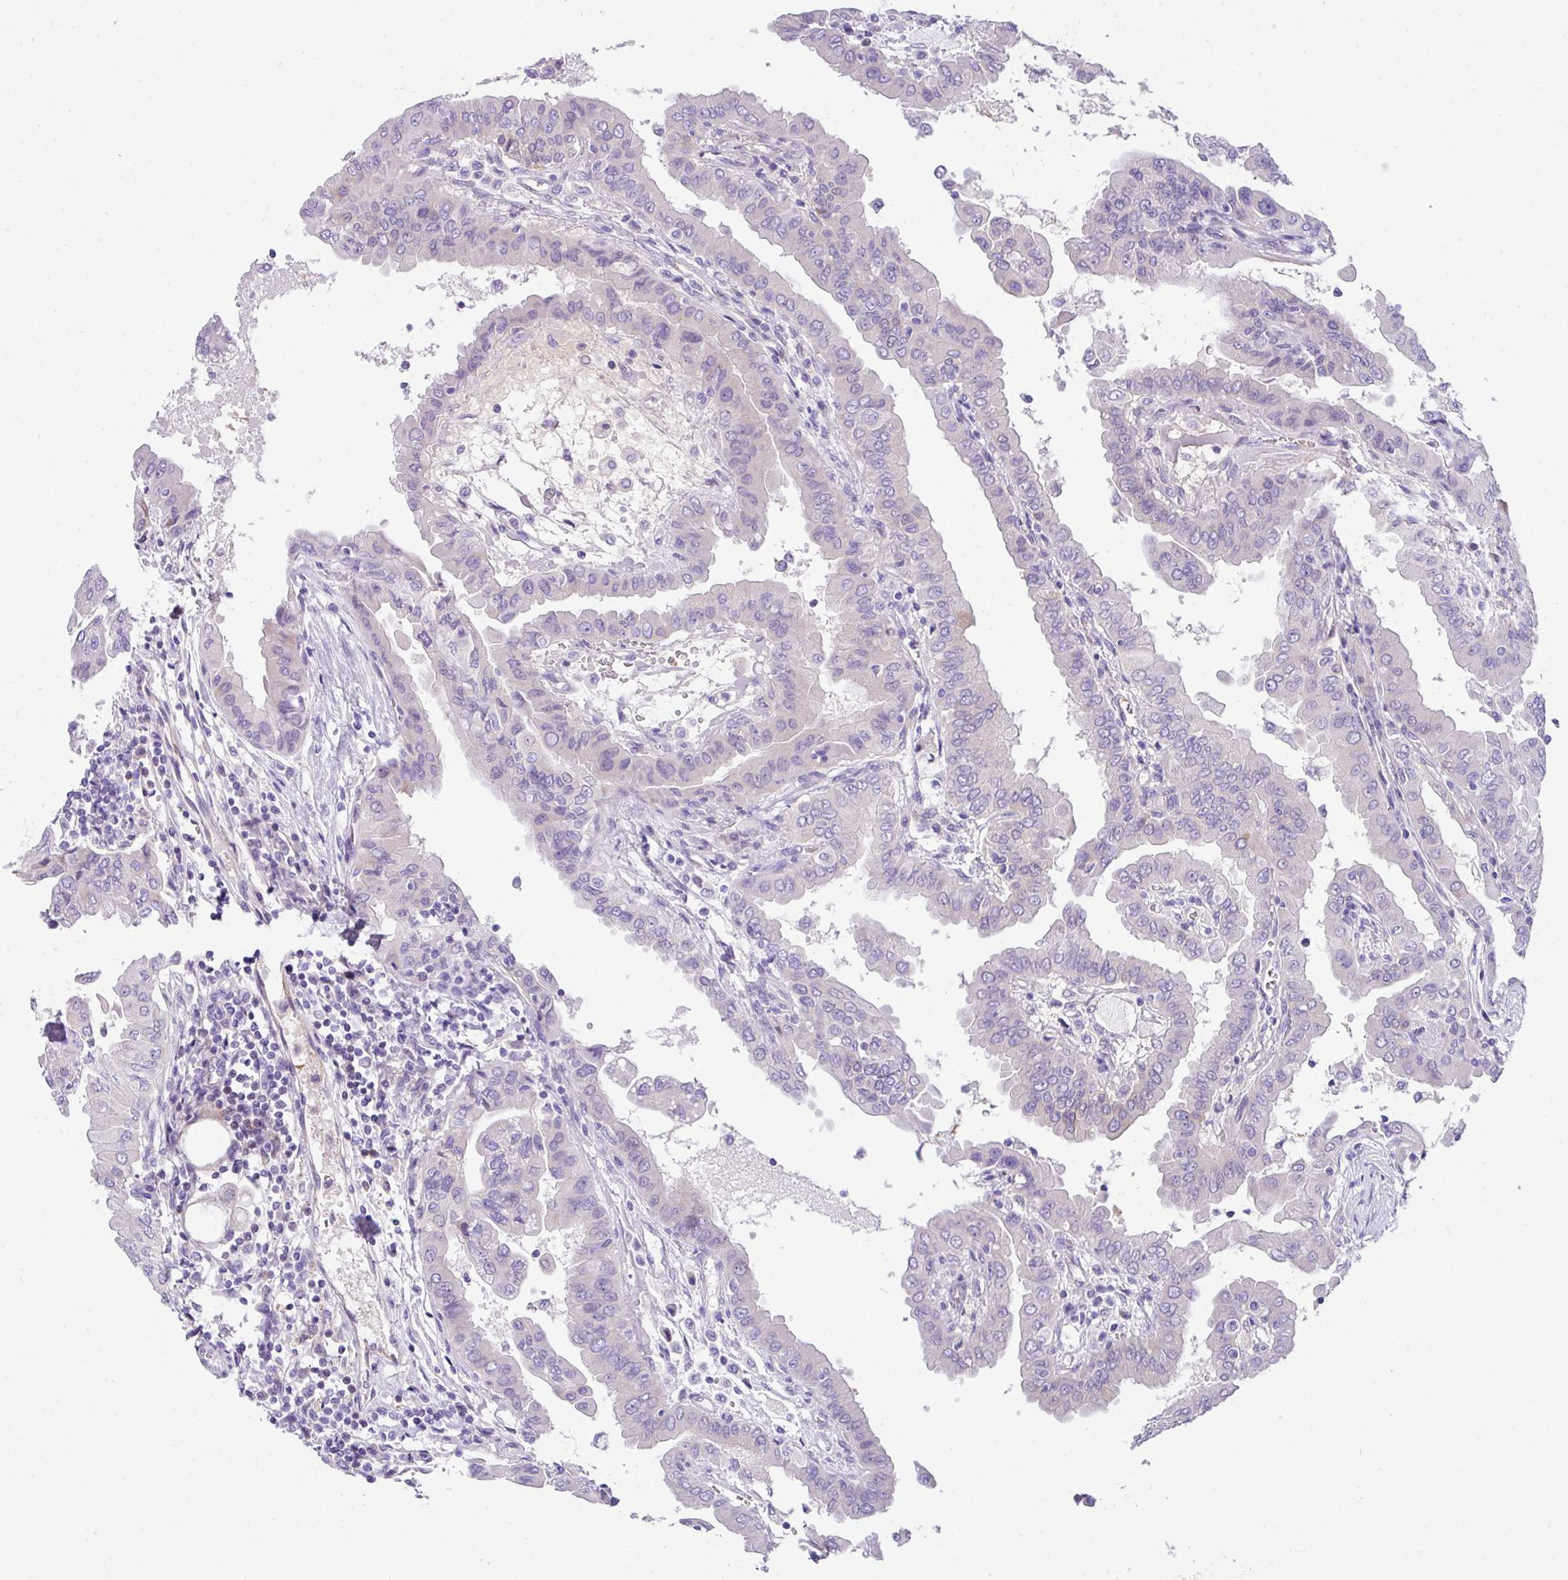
{"staining": {"intensity": "negative", "quantity": "none", "location": "none"}, "tissue": "thyroid cancer", "cell_type": "Tumor cells", "image_type": "cancer", "snomed": [{"axis": "morphology", "description": "Papillary adenocarcinoma, NOS"}, {"axis": "topography", "description": "Thyroid gland"}], "caption": "The image exhibits no staining of tumor cells in papillary adenocarcinoma (thyroid).", "gene": "DNAL1", "patient": {"sex": "male", "age": 33}}